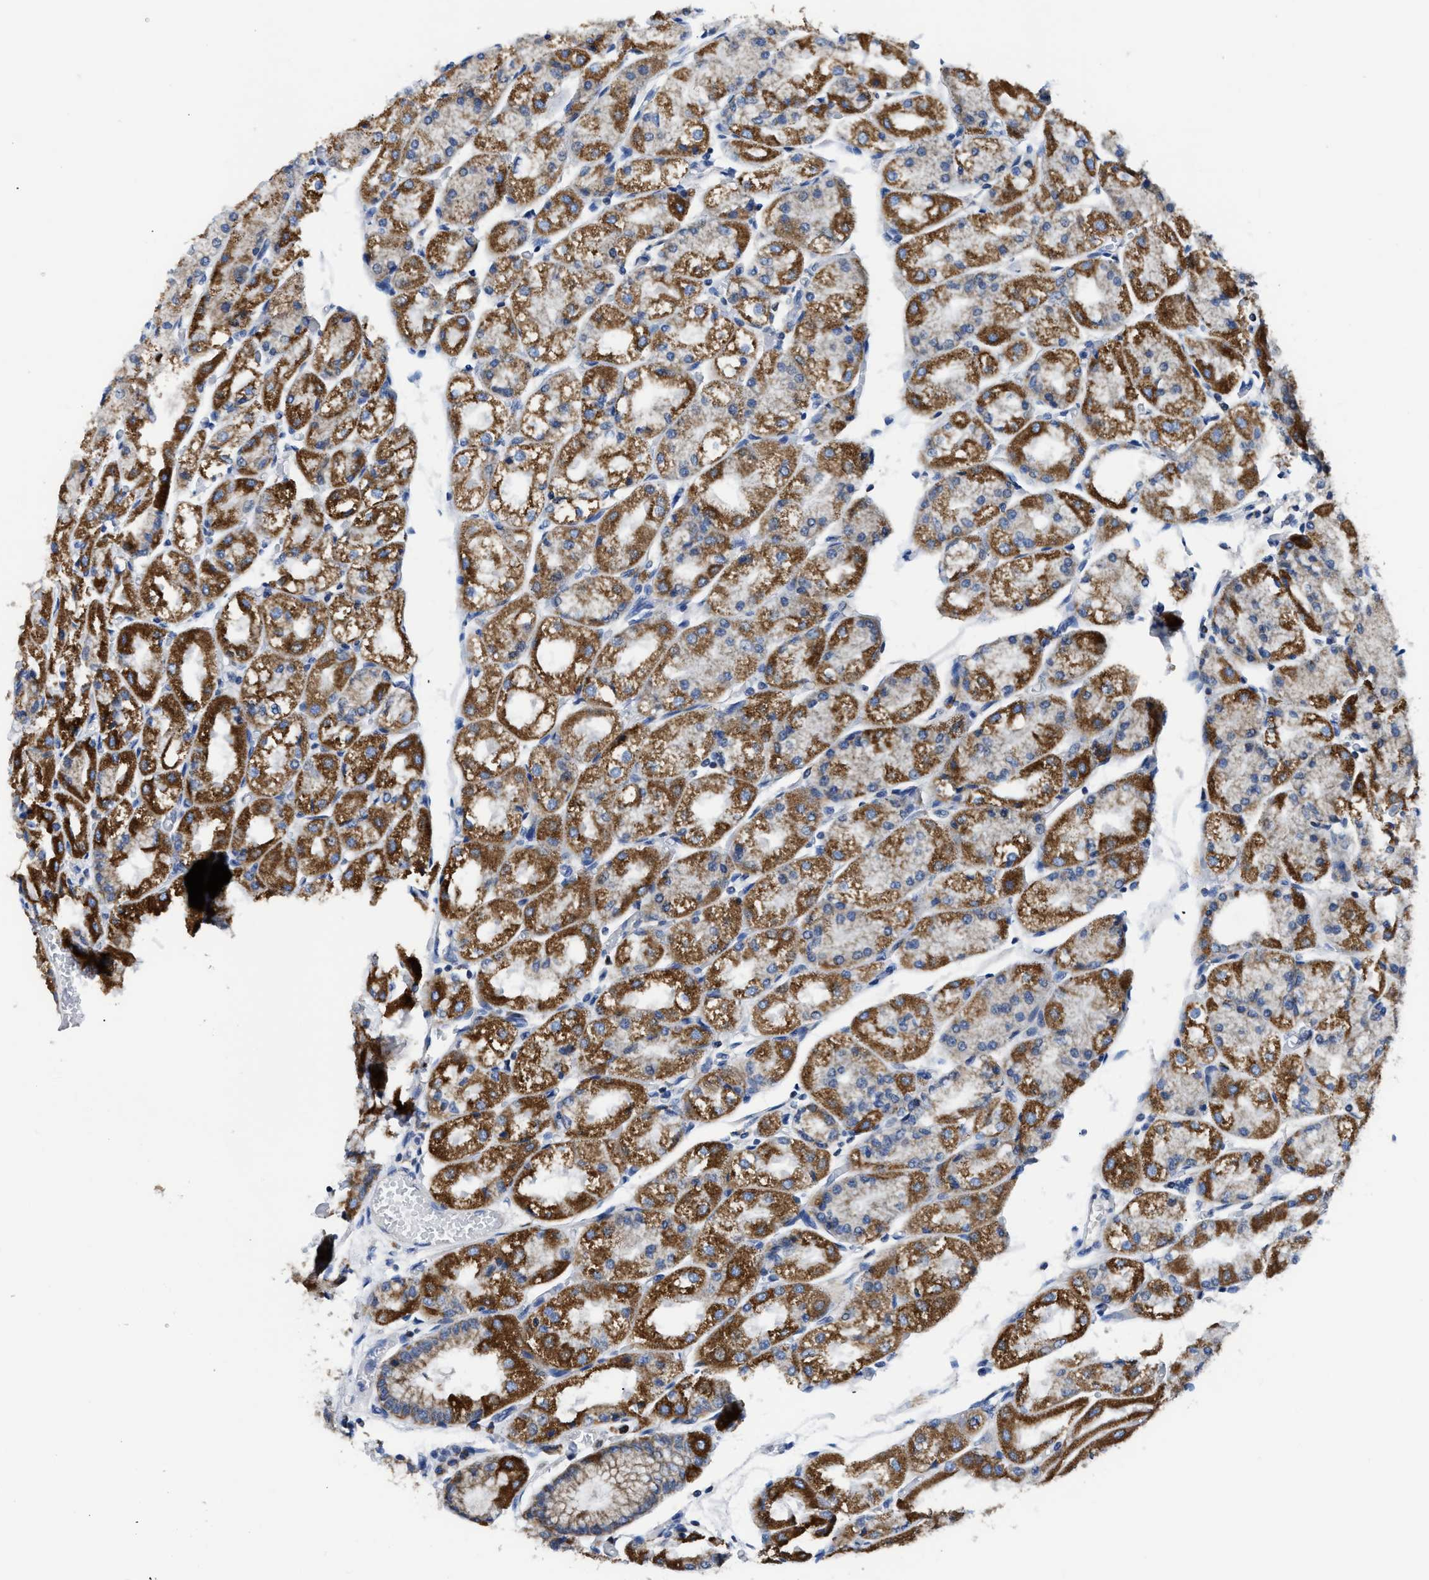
{"staining": {"intensity": "strong", "quantity": "25%-75%", "location": "cytoplasmic/membranous"}, "tissue": "stomach", "cell_type": "Glandular cells", "image_type": "normal", "snomed": [{"axis": "morphology", "description": "Normal tissue, NOS"}, {"axis": "topography", "description": "Stomach, upper"}], "caption": "A photomicrograph of stomach stained for a protein displays strong cytoplasmic/membranous brown staining in glandular cells. The protein is shown in brown color, while the nuclei are stained blue.", "gene": "ETFA", "patient": {"sex": "male", "age": 72}}